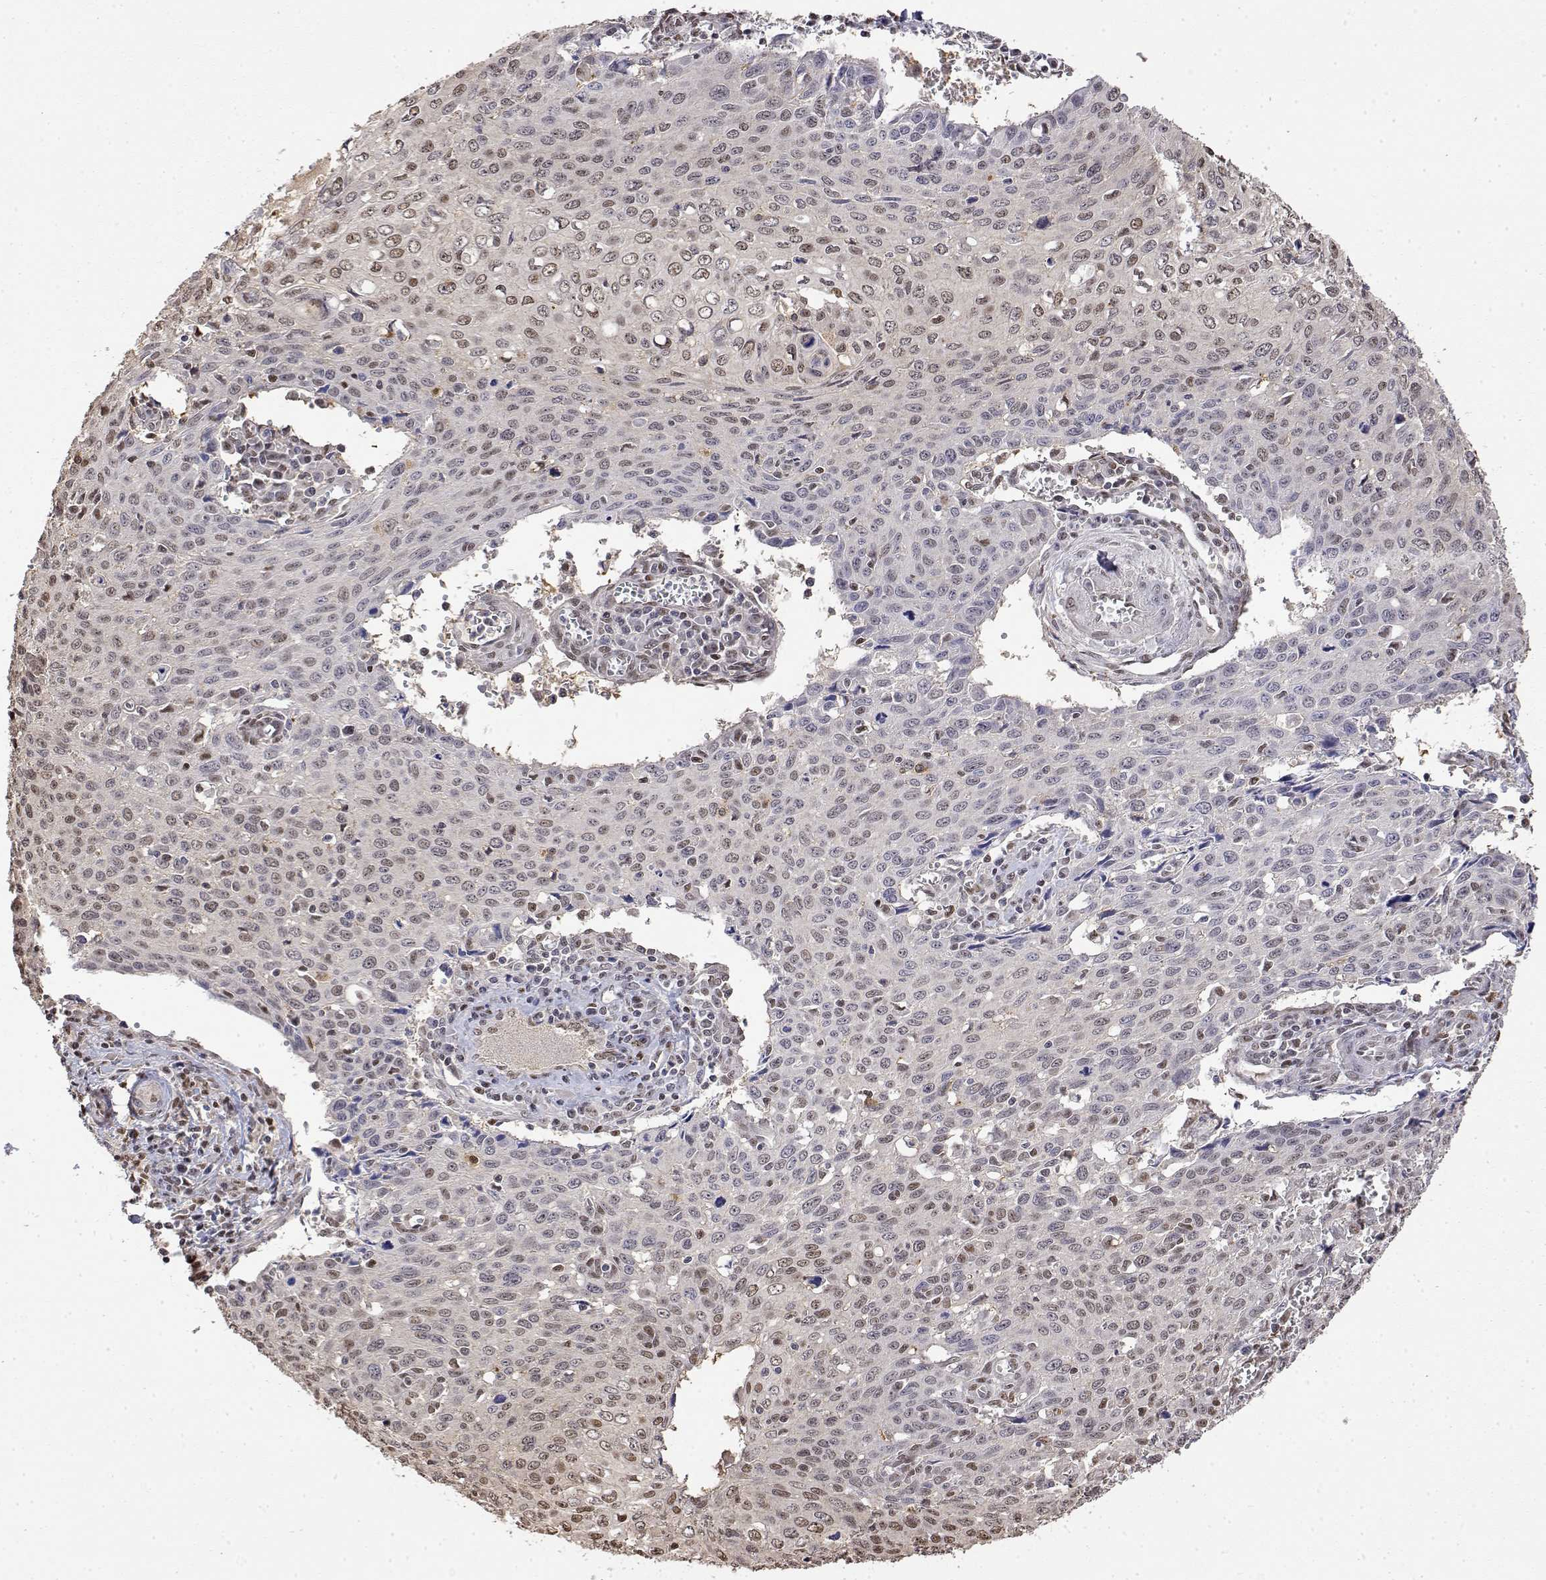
{"staining": {"intensity": "weak", "quantity": "<25%", "location": "nuclear"}, "tissue": "cervical cancer", "cell_type": "Tumor cells", "image_type": "cancer", "snomed": [{"axis": "morphology", "description": "Squamous cell carcinoma, NOS"}, {"axis": "topography", "description": "Cervix"}], "caption": "Cervical squamous cell carcinoma was stained to show a protein in brown. There is no significant positivity in tumor cells.", "gene": "TPI1", "patient": {"sex": "female", "age": 38}}